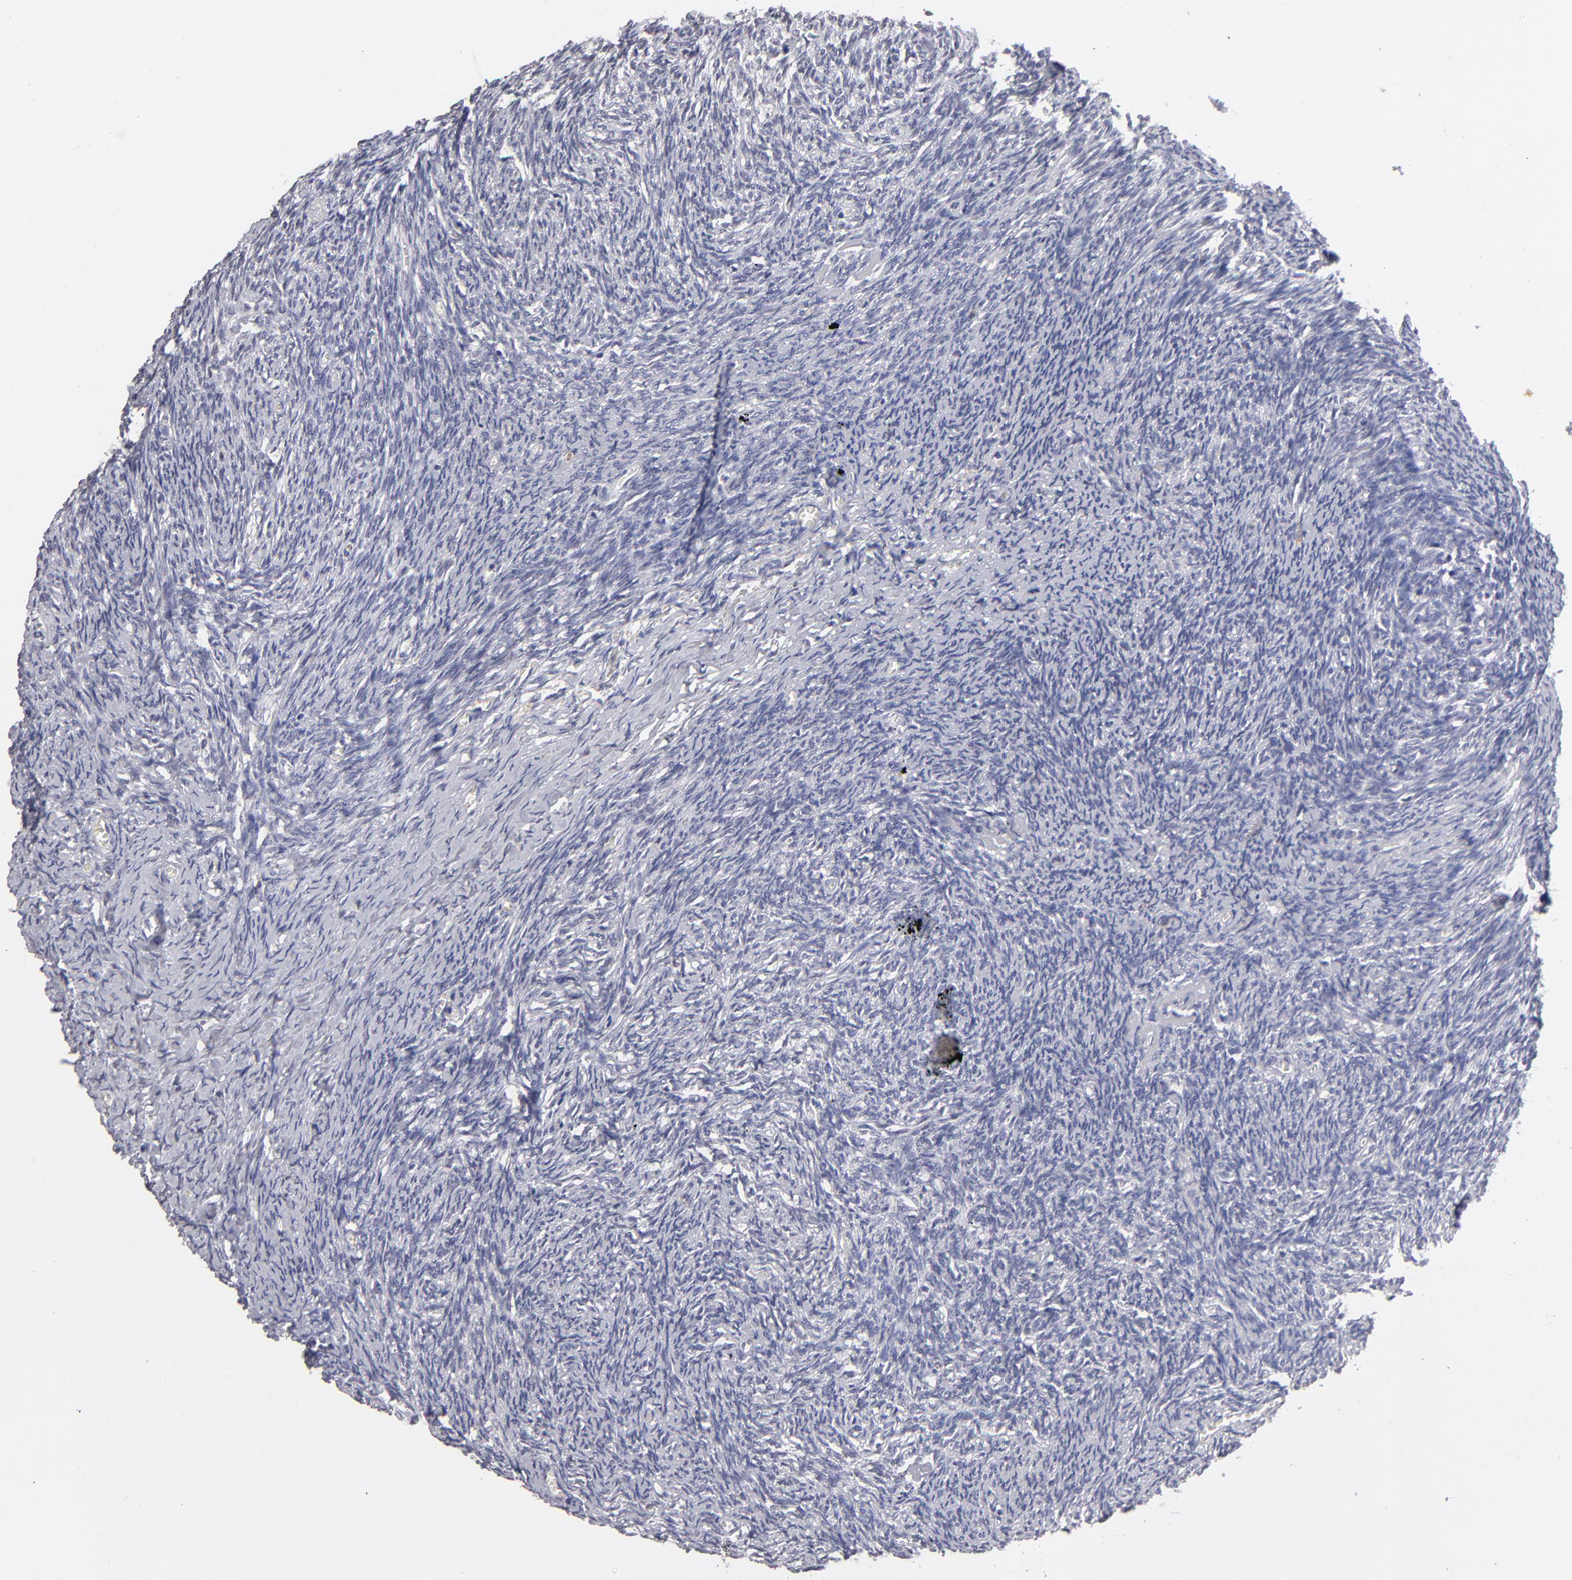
{"staining": {"intensity": "negative", "quantity": "none", "location": "none"}, "tissue": "ovary", "cell_type": "Ovarian stroma cells", "image_type": "normal", "snomed": [{"axis": "morphology", "description": "Normal tissue, NOS"}, {"axis": "topography", "description": "Ovary"}], "caption": "An IHC photomicrograph of normal ovary is shown. There is no staining in ovarian stroma cells of ovary. (DAB IHC visualized using brightfield microscopy, high magnification).", "gene": "MGAM", "patient": {"sex": "female", "age": 54}}